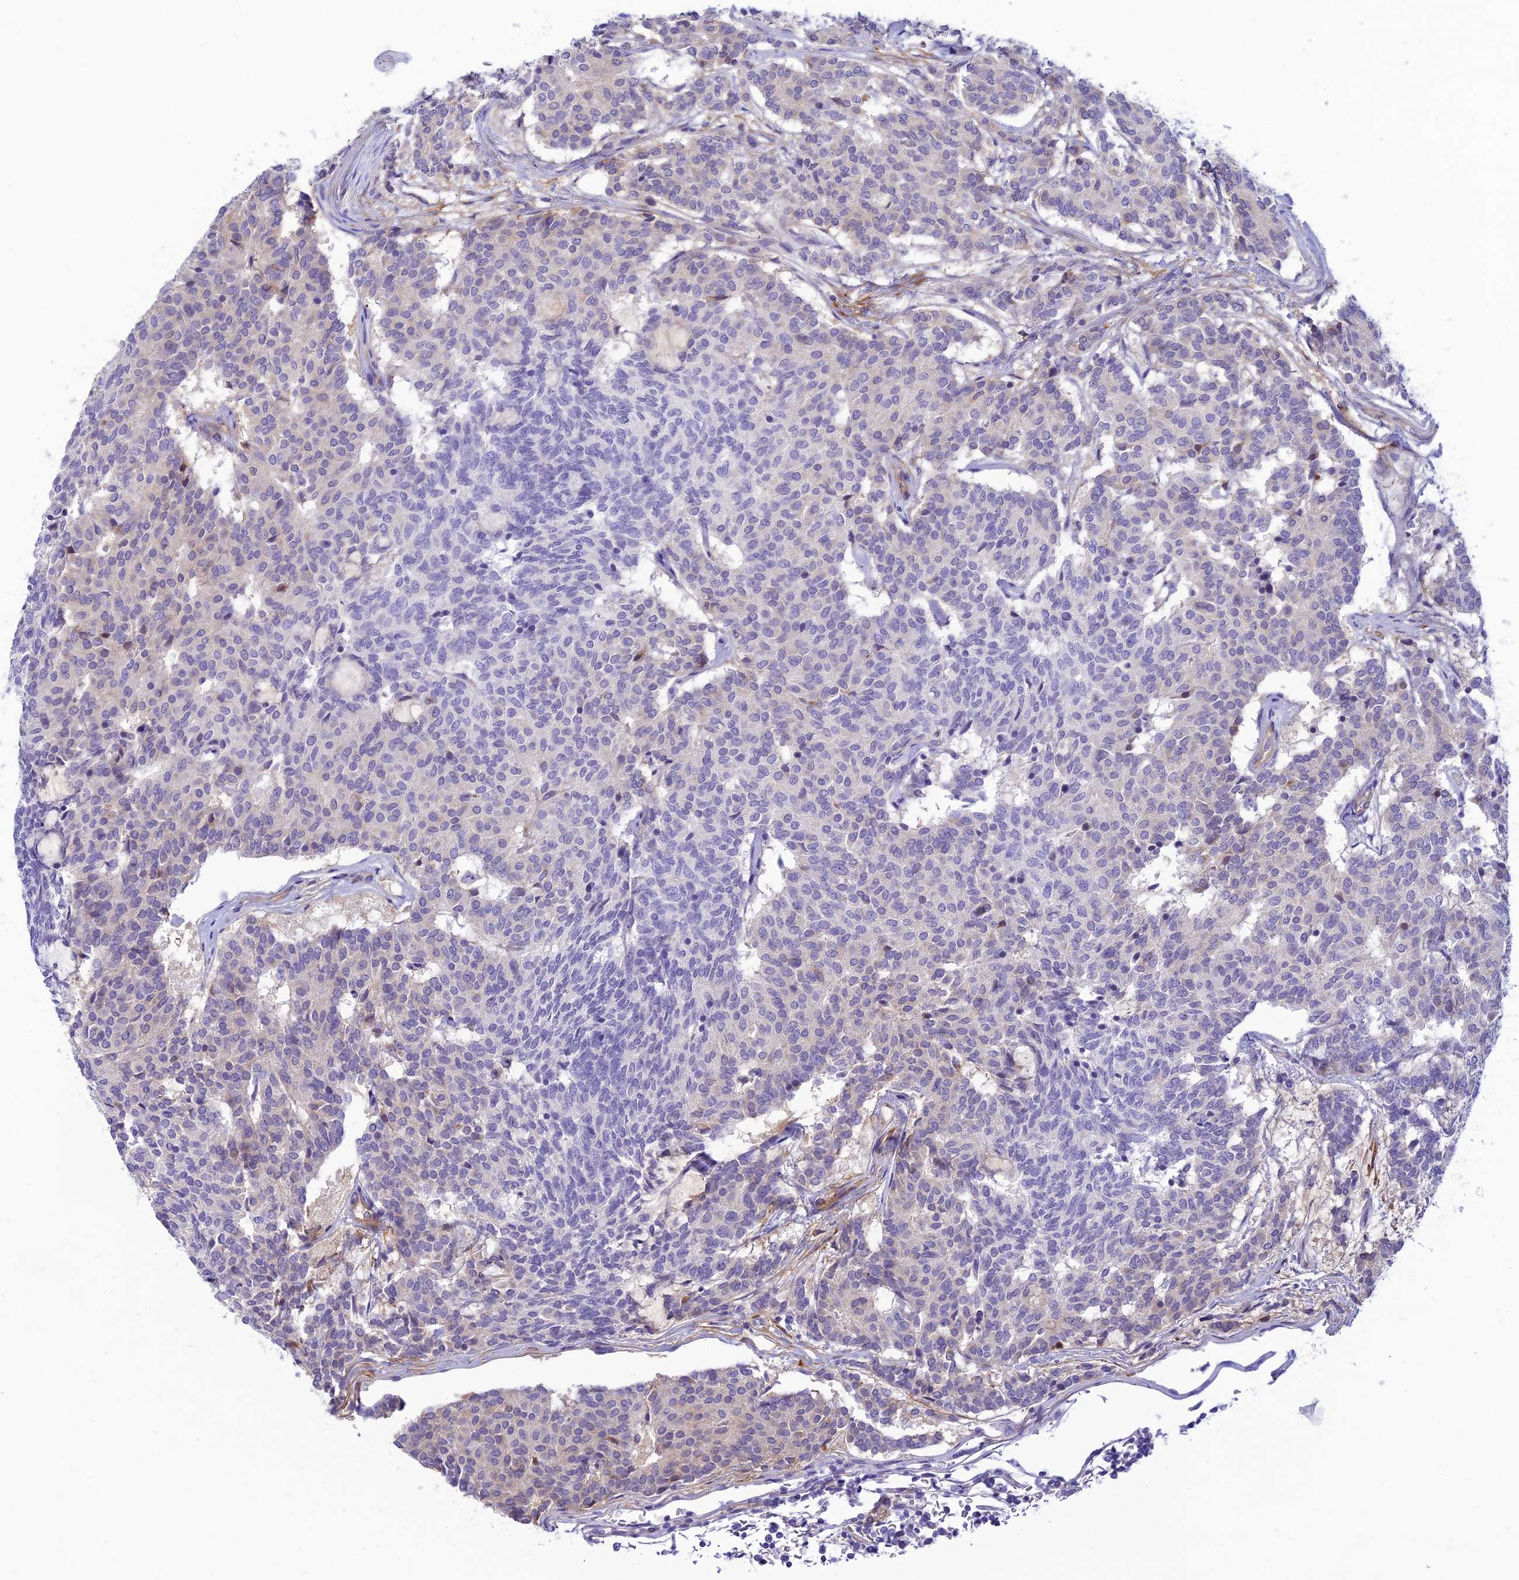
{"staining": {"intensity": "negative", "quantity": "none", "location": "none"}, "tissue": "carcinoid", "cell_type": "Tumor cells", "image_type": "cancer", "snomed": [{"axis": "morphology", "description": "Carcinoid, malignant, NOS"}, {"axis": "topography", "description": "Pancreas"}], "caption": "Tumor cells show no significant protein staining in carcinoid.", "gene": "FBXW4", "patient": {"sex": "female", "age": 54}}